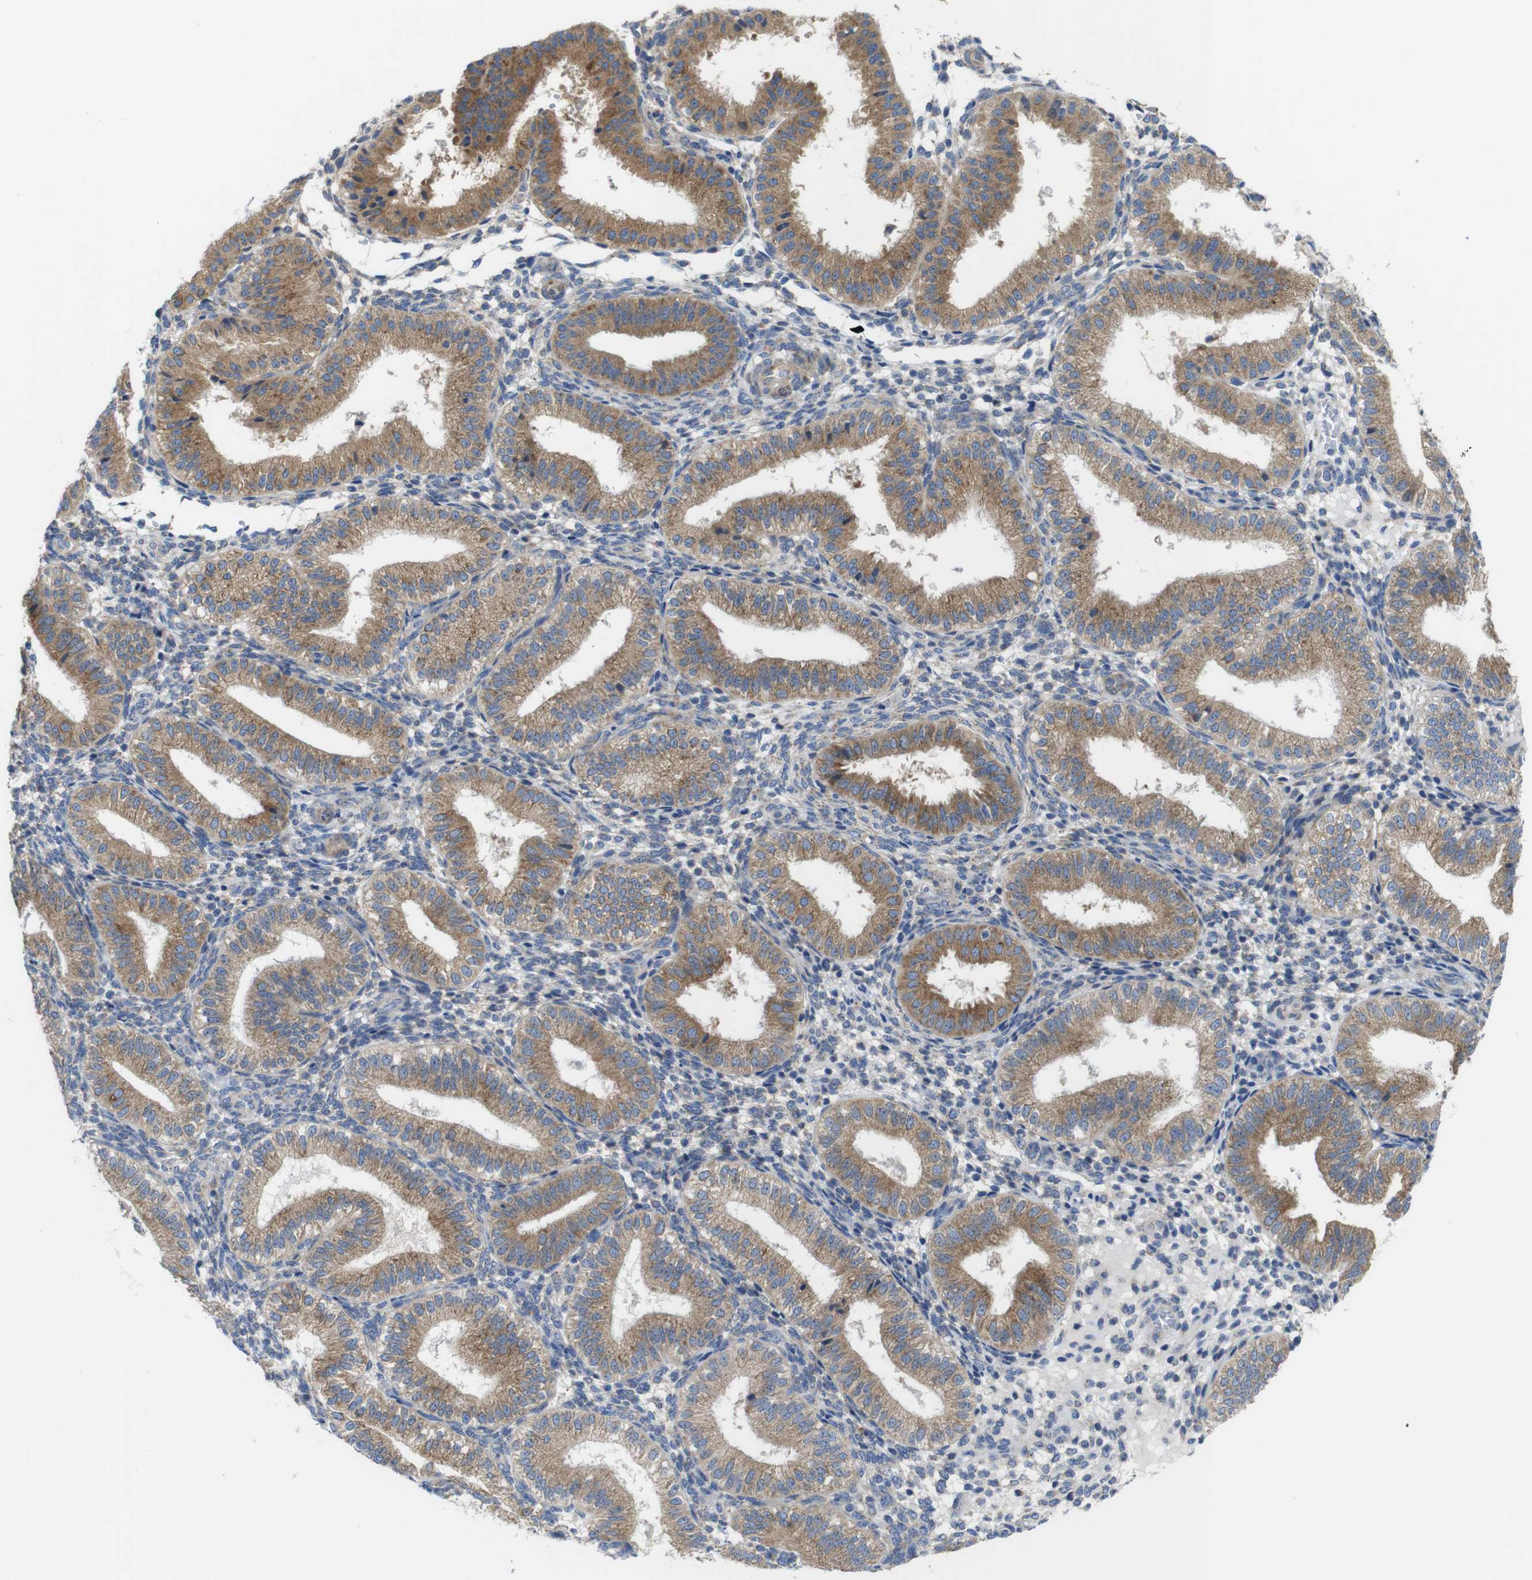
{"staining": {"intensity": "weak", "quantity": "25%-75%", "location": "cytoplasmic/membranous"}, "tissue": "endometrium", "cell_type": "Cells in endometrial stroma", "image_type": "normal", "snomed": [{"axis": "morphology", "description": "Normal tissue, NOS"}, {"axis": "topography", "description": "Endometrium"}], "caption": "Immunohistochemistry (IHC) (DAB) staining of normal endometrium reveals weak cytoplasmic/membranous protein positivity in approximately 25%-75% of cells in endometrial stroma. (IHC, brightfield microscopy, high magnification).", "gene": "DDRGK1", "patient": {"sex": "female", "age": 39}}